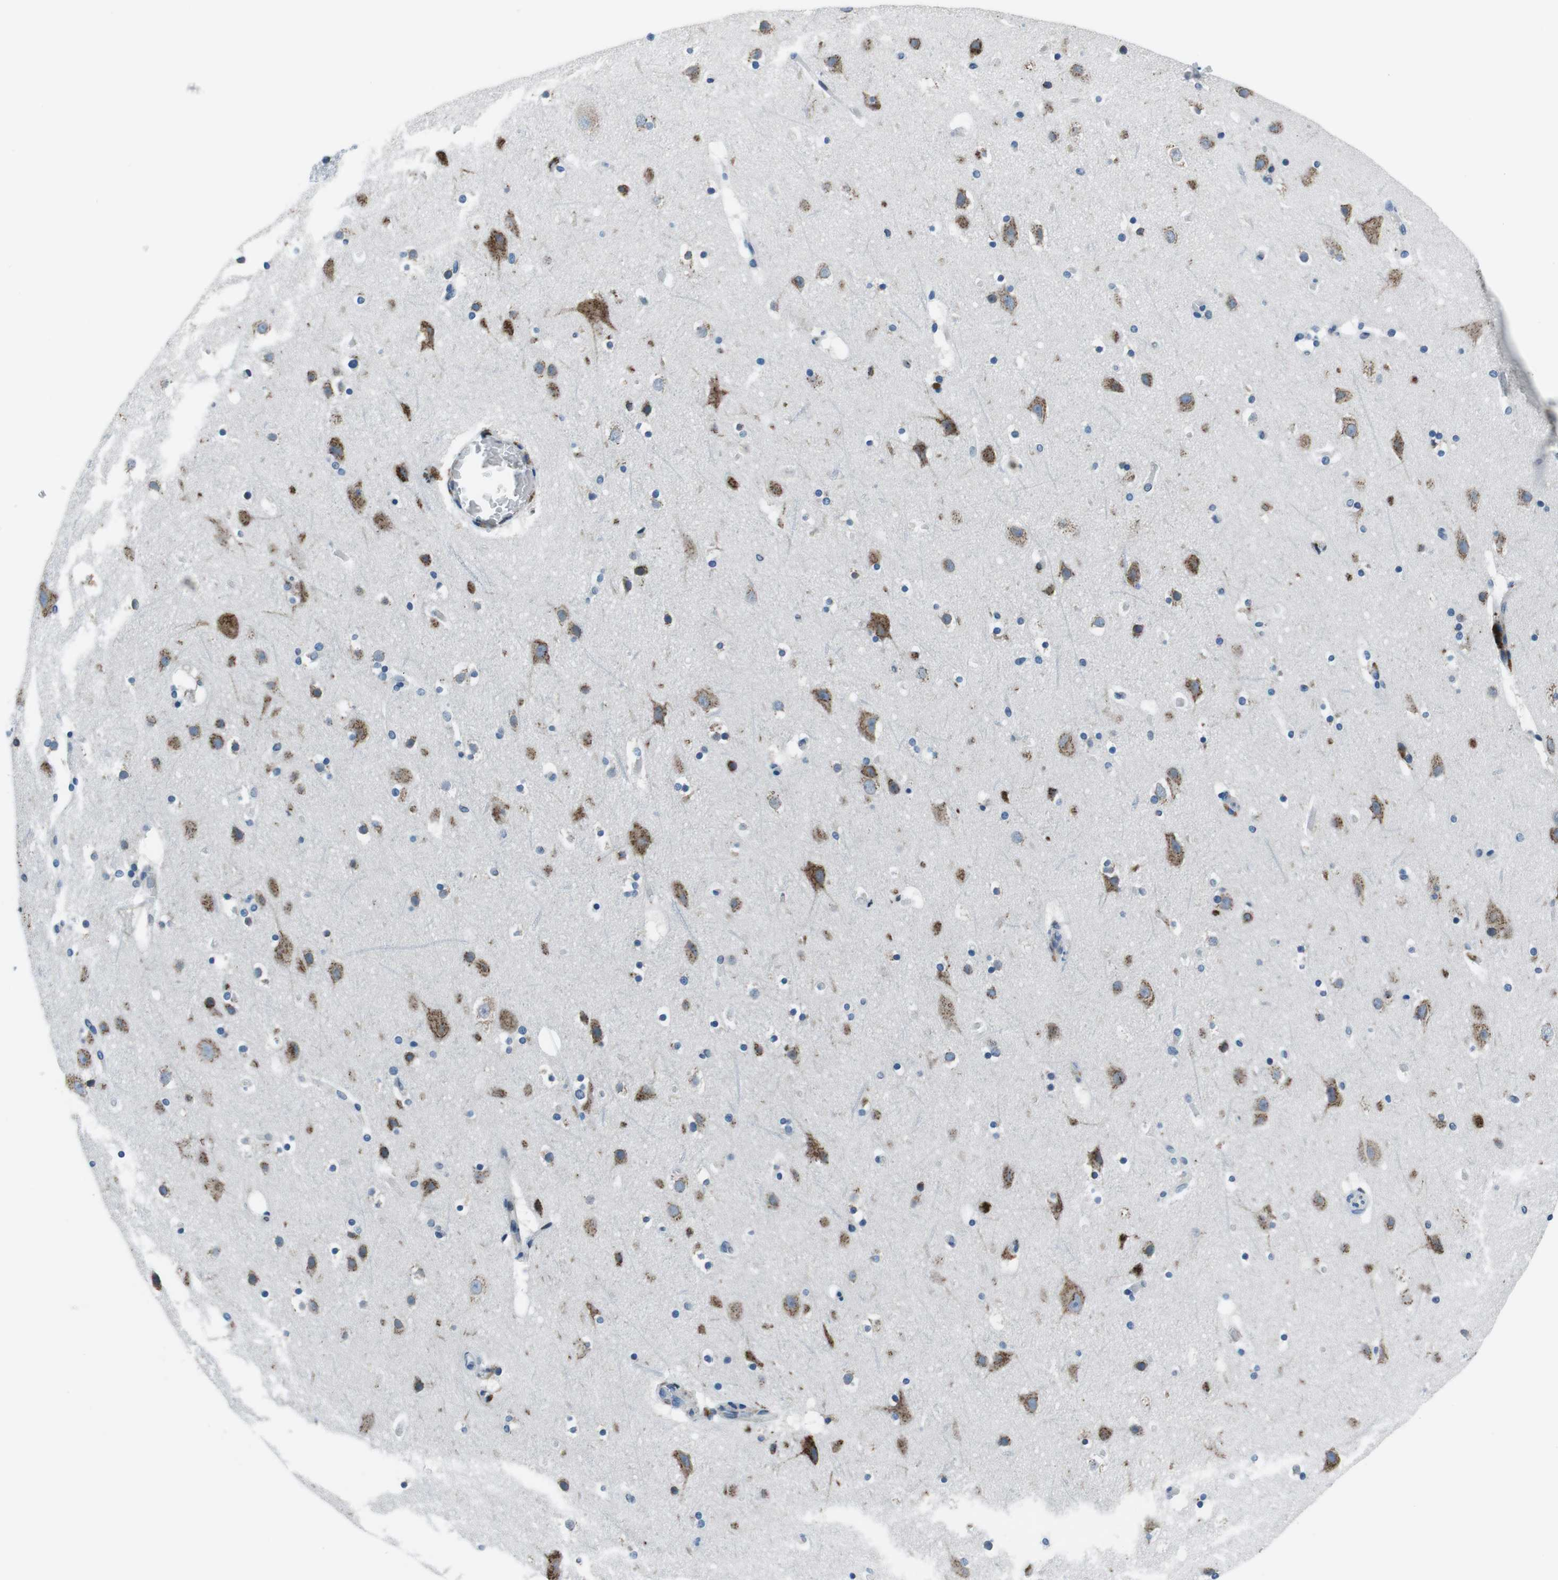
{"staining": {"intensity": "moderate", "quantity": "<25%", "location": "cytoplasmic/membranous"}, "tissue": "cerebral cortex", "cell_type": "Endothelial cells", "image_type": "normal", "snomed": [{"axis": "morphology", "description": "Normal tissue, NOS"}, {"axis": "topography", "description": "Cerebral cortex"}], "caption": "Immunohistochemical staining of normal human cerebral cortex displays low levels of moderate cytoplasmic/membranous positivity in approximately <25% of endothelial cells. (brown staining indicates protein expression, while blue staining denotes nuclei).", "gene": "NUCB2", "patient": {"sex": "male", "age": 45}}